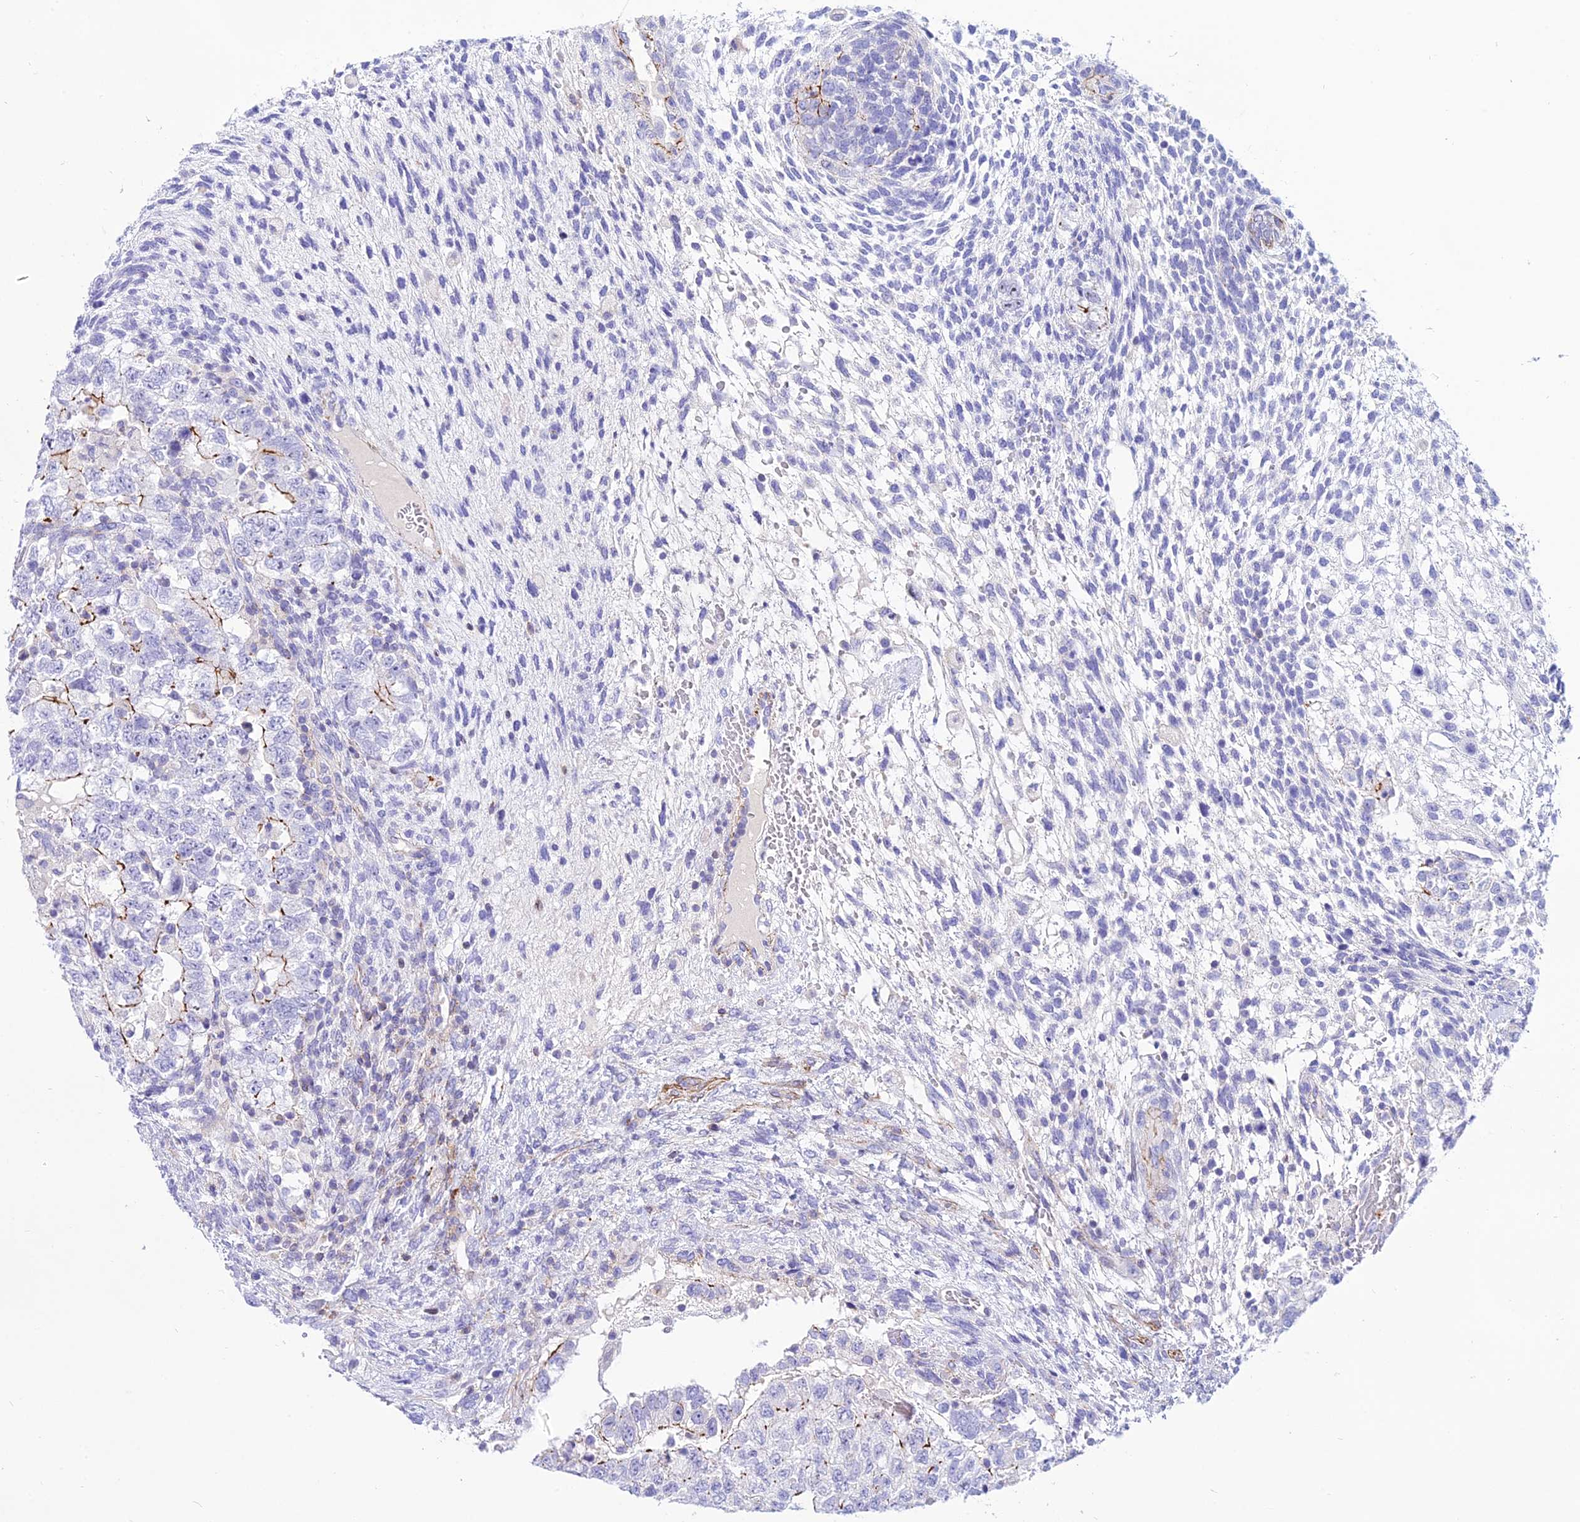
{"staining": {"intensity": "moderate", "quantity": "<25%", "location": "cytoplasmic/membranous"}, "tissue": "testis cancer", "cell_type": "Tumor cells", "image_type": "cancer", "snomed": [{"axis": "morphology", "description": "Normal tissue, NOS"}, {"axis": "morphology", "description": "Carcinoma, Embryonal, NOS"}, {"axis": "topography", "description": "Testis"}], "caption": "The image exhibits a brown stain indicating the presence of a protein in the cytoplasmic/membranous of tumor cells in embryonal carcinoma (testis).", "gene": "DLX1", "patient": {"sex": "male", "age": 36}}